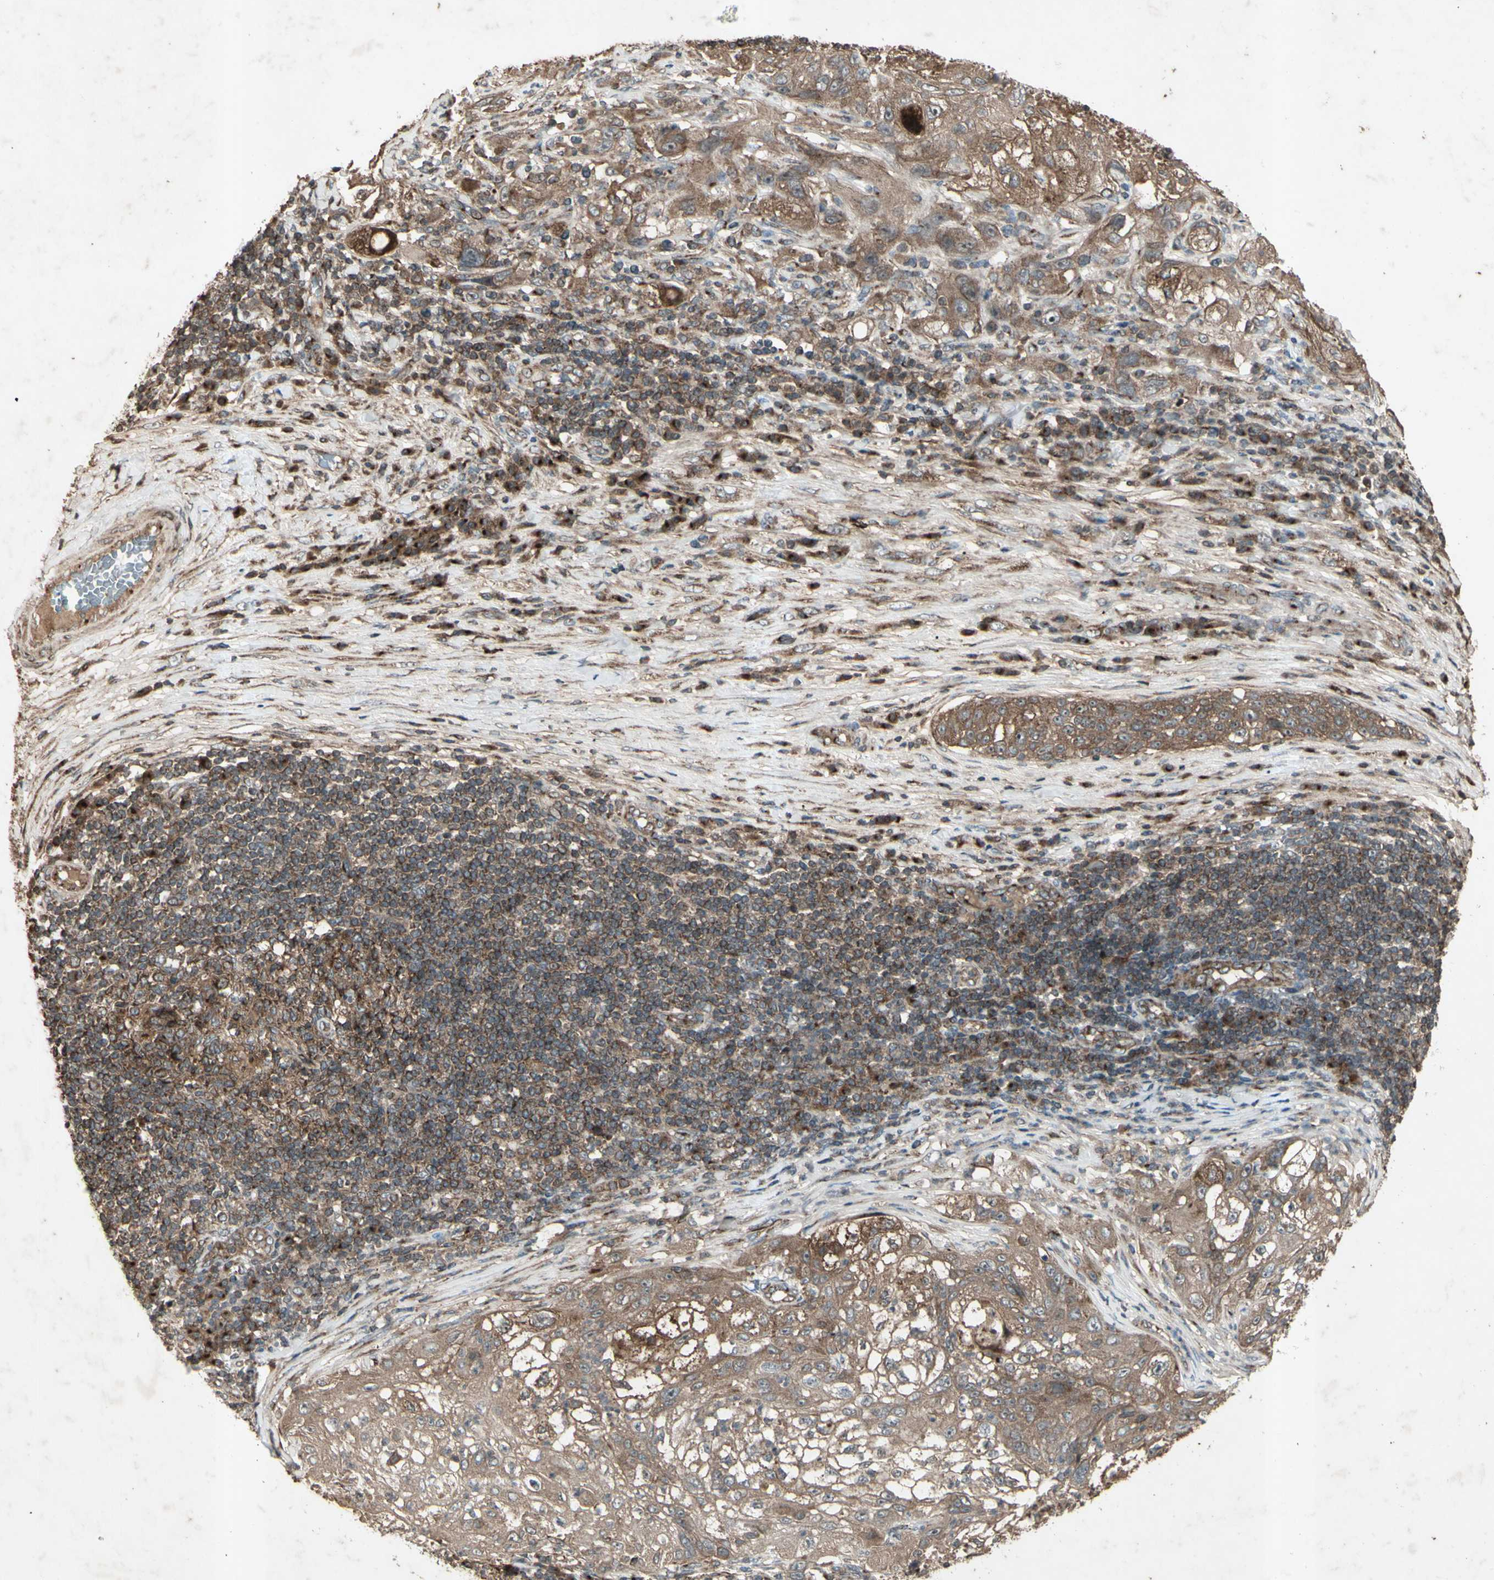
{"staining": {"intensity": "moderate", "quantity": ">75%", "location": "cytoplasmic/membranous"}, "tissue": "lung cancer", "cell_type": "Tumor cells", "image_type": "cancer", "snomed": [{"axis": "morphology", "description": "Inflammation, NOS"}, {"axis": "morphology", "description": "Squamous cell carcinoma, NOS"}, {"axis": "topography", "description": "Lymph node"}, {"axis": "topography", "description": "Soft tissue"}, {"axis": "topography", "description": "Lung"}], "caption": "Human lung squamous cell carcinoma stained with a brown dye exhibits moderate cytoplasmic/membranous positive positivity in approximately >75% of tumor cells.", "gene": "AP1G1", "patient": {"sex": "male", "age": 66}}